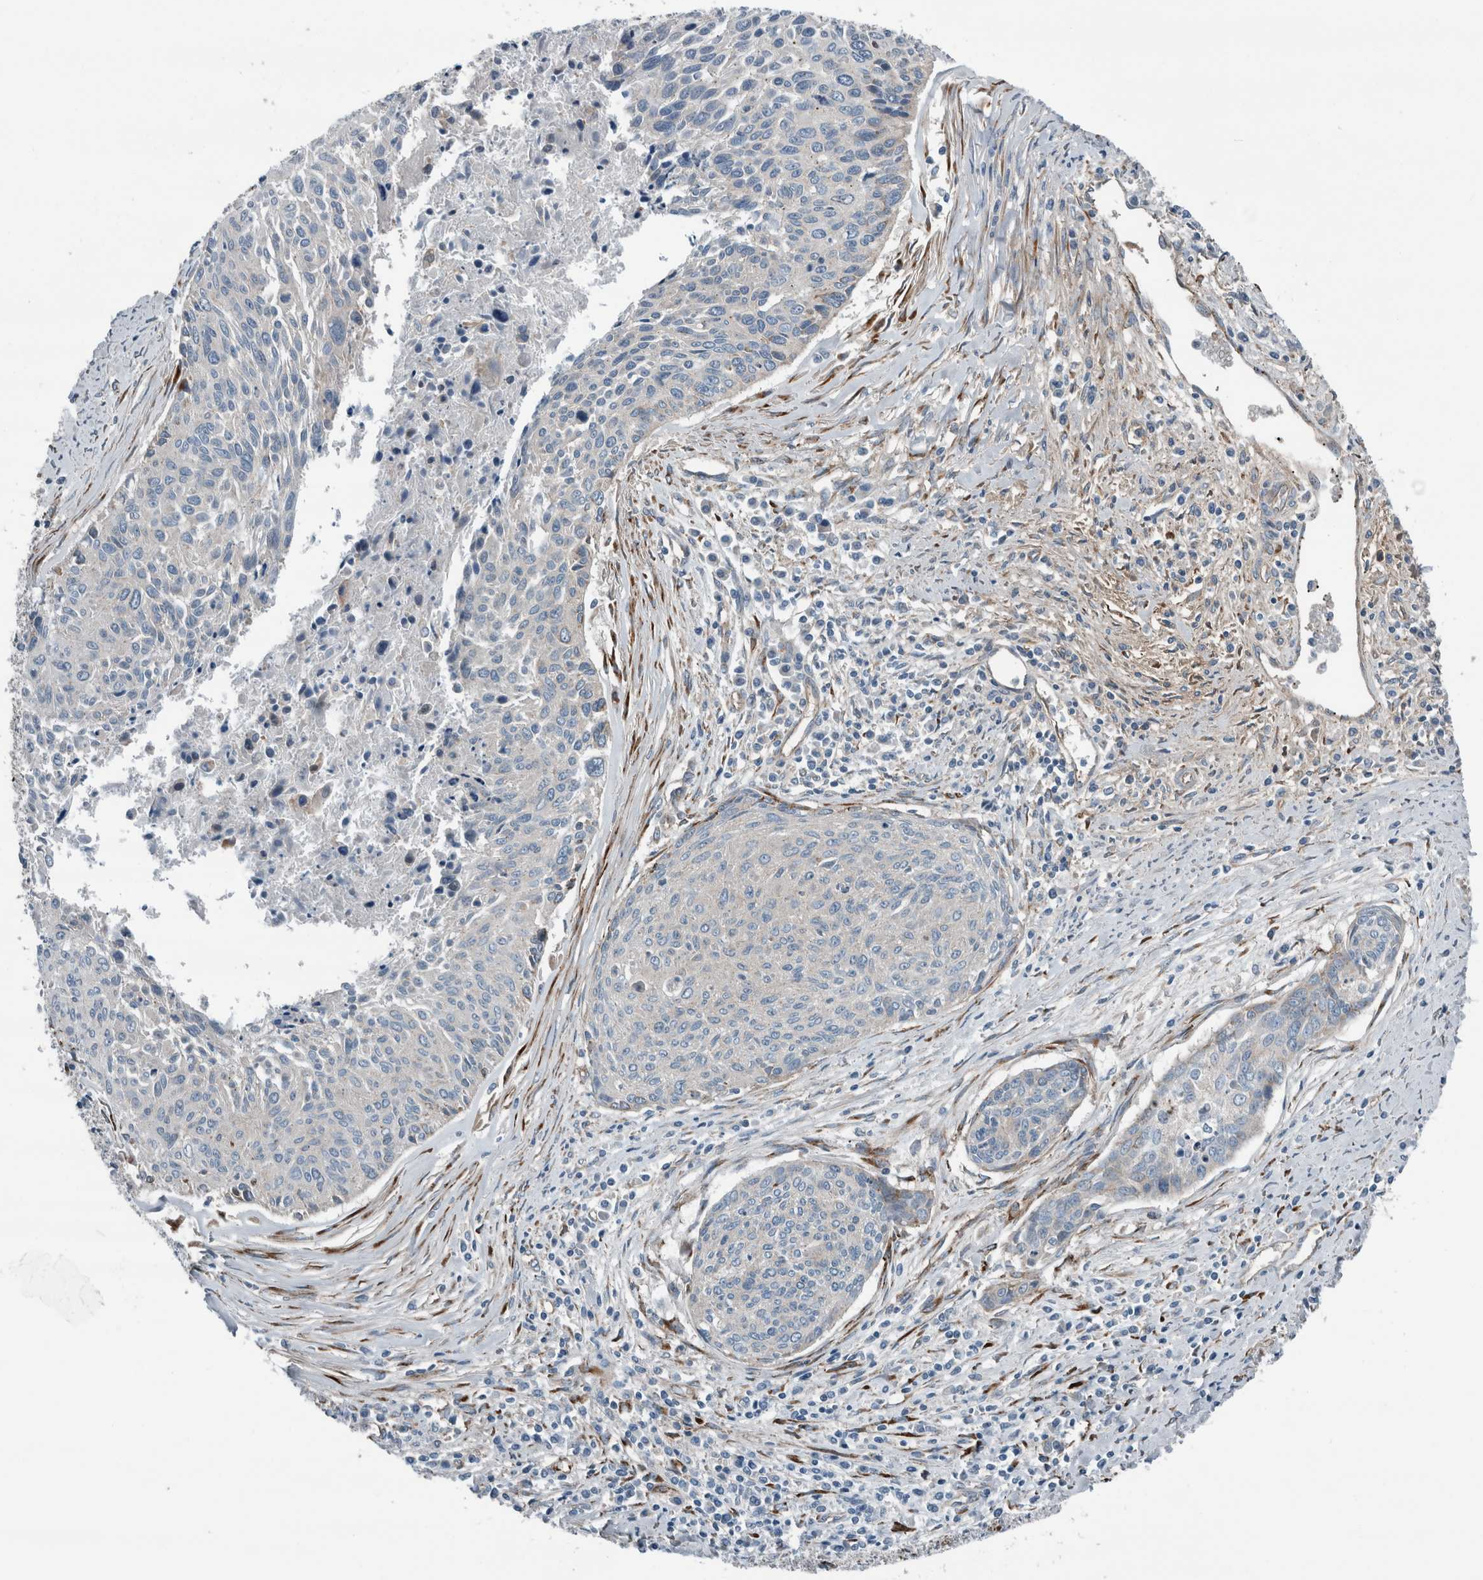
{"staining": {"intensity": "negative", "quantity": "none", "location": "none"}, "tissue": "cervical cancer", "cell_type": "Tumor cells", "image_type": "cancer", "snomed": [{"axis": "morphology", "description": "Squamous cell carcinoma, NOS"}, {"axis": "topography", "description": "Cervix"}], "caption": "This is an IHC image of human squamous cell carcinoma (cervical). There is no positivity in tumor cells.", "gene": "GLT8D2", "patient": {"sex": "female", "age": 55}}